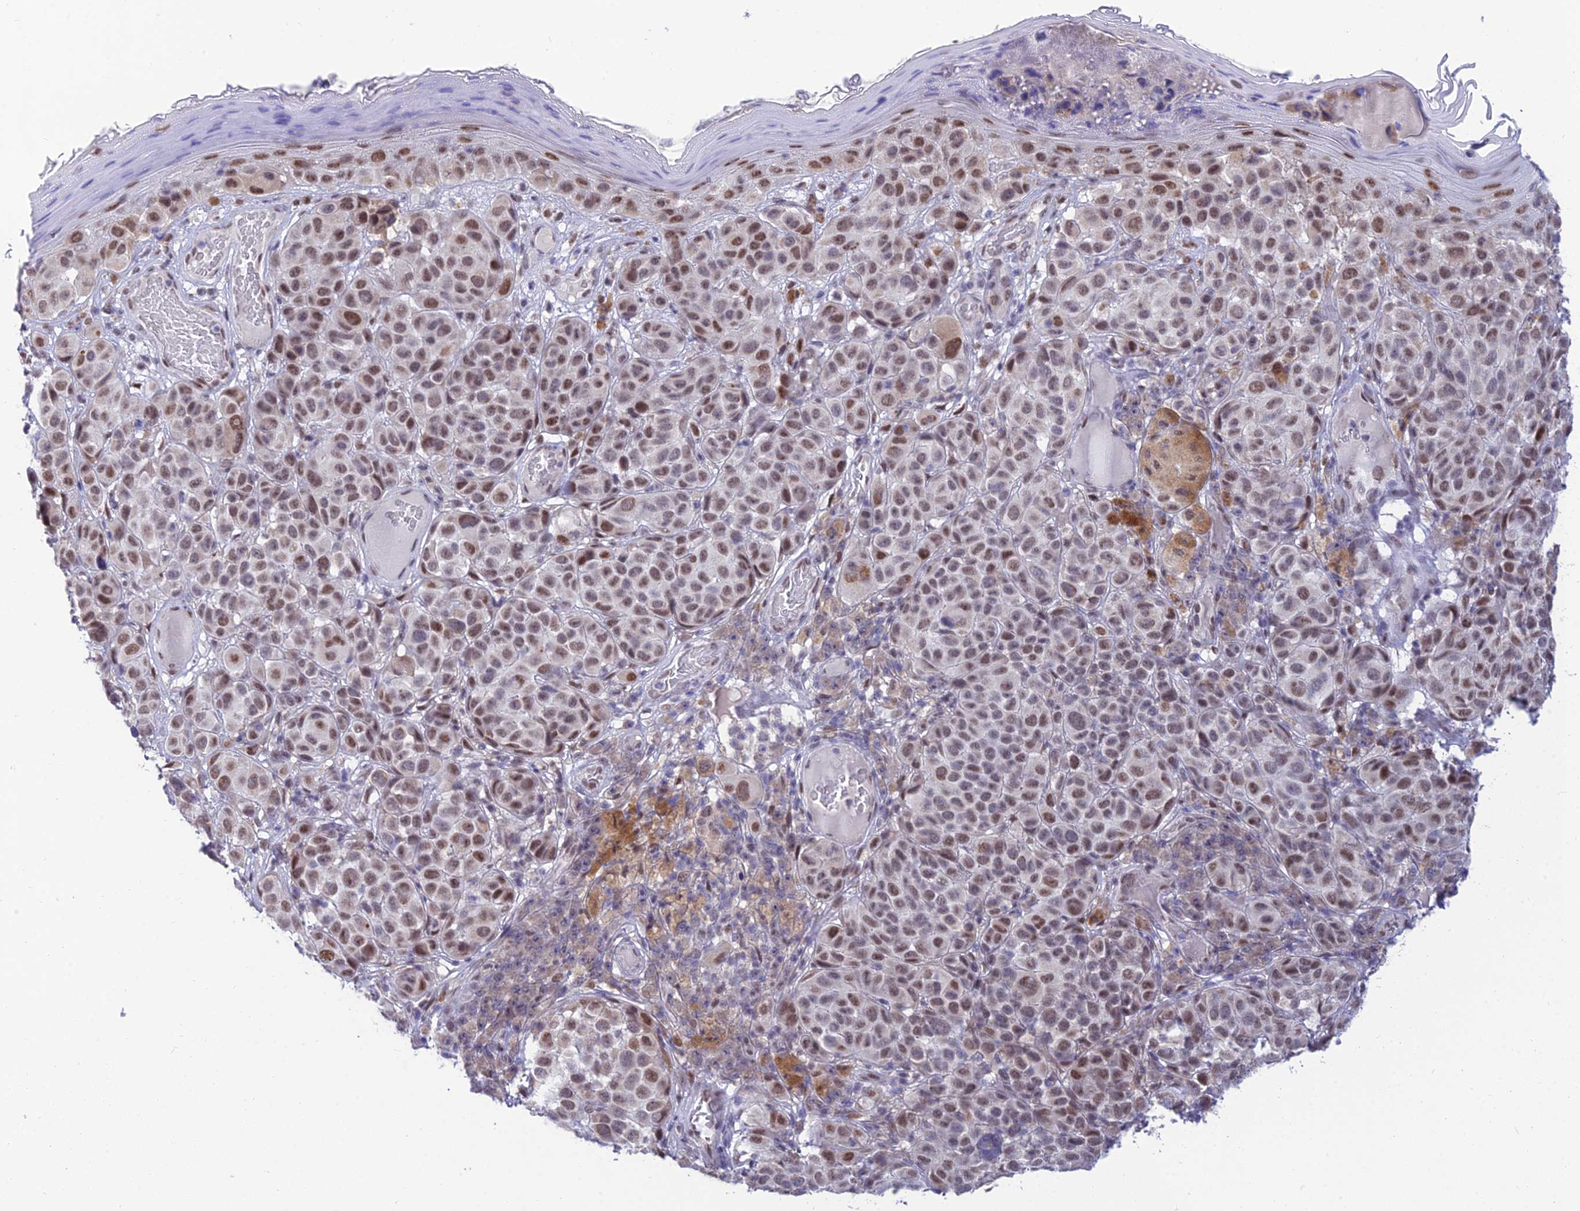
{"staining": {"intensity": "moderate", "quantity": ">75%", "location": "nuclear"}, "tissue": "melanoma", "cell_type": "Tumor cells", "image_type": "cancer", "snomed": [{"axis": "morphology", "description": "Malignant melanoma, NOS"}, {"axis": "topography", "description": "Skin"}], "caption": "Melanoma stained with a protein marker reveals moderate staining in tumor cells.", "gene": "C2orf49", "patient": {"sex": "male", "age": 38}}